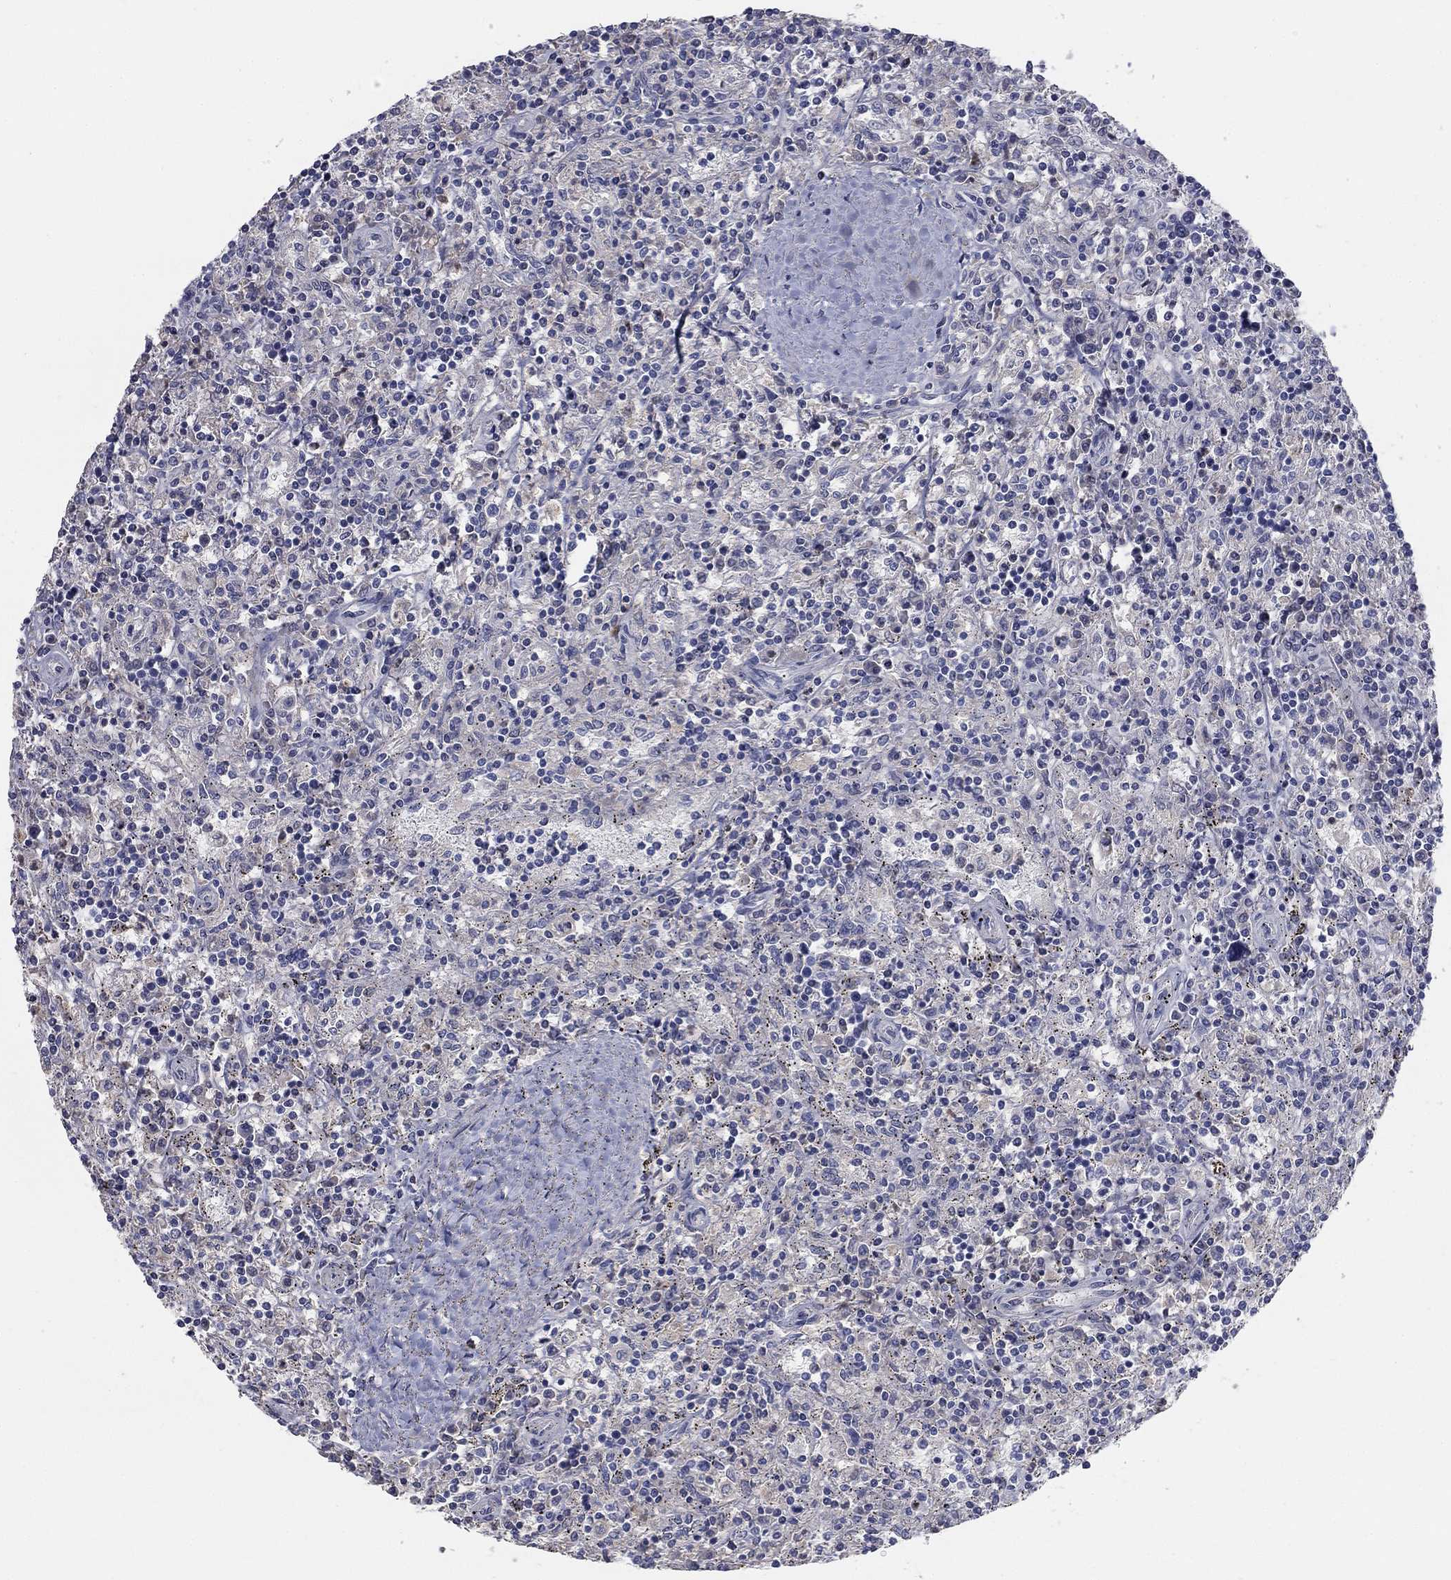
{"staining": {"intensity": "negative", "quantity": "none", "location": "none"}, "tissue": "lymphoma", "cell_type": "Tumor cells", "image_type": "cancer", "snomed": [{"axis": "morphology", "description": "Malignant lymphoma, non-Hodgkin's type, Low grade"}, {"axis": "topography", "description": "Spleen"}], "caption": "Immunohistochemistry image of human malignant lymphoma, non-Hodgkin's type (low-grade) stained for a protein (brown), which shows no positivity in tumor cells.", "gene": "TMEM249", "patient": {"sex": "male", "age": 62}}